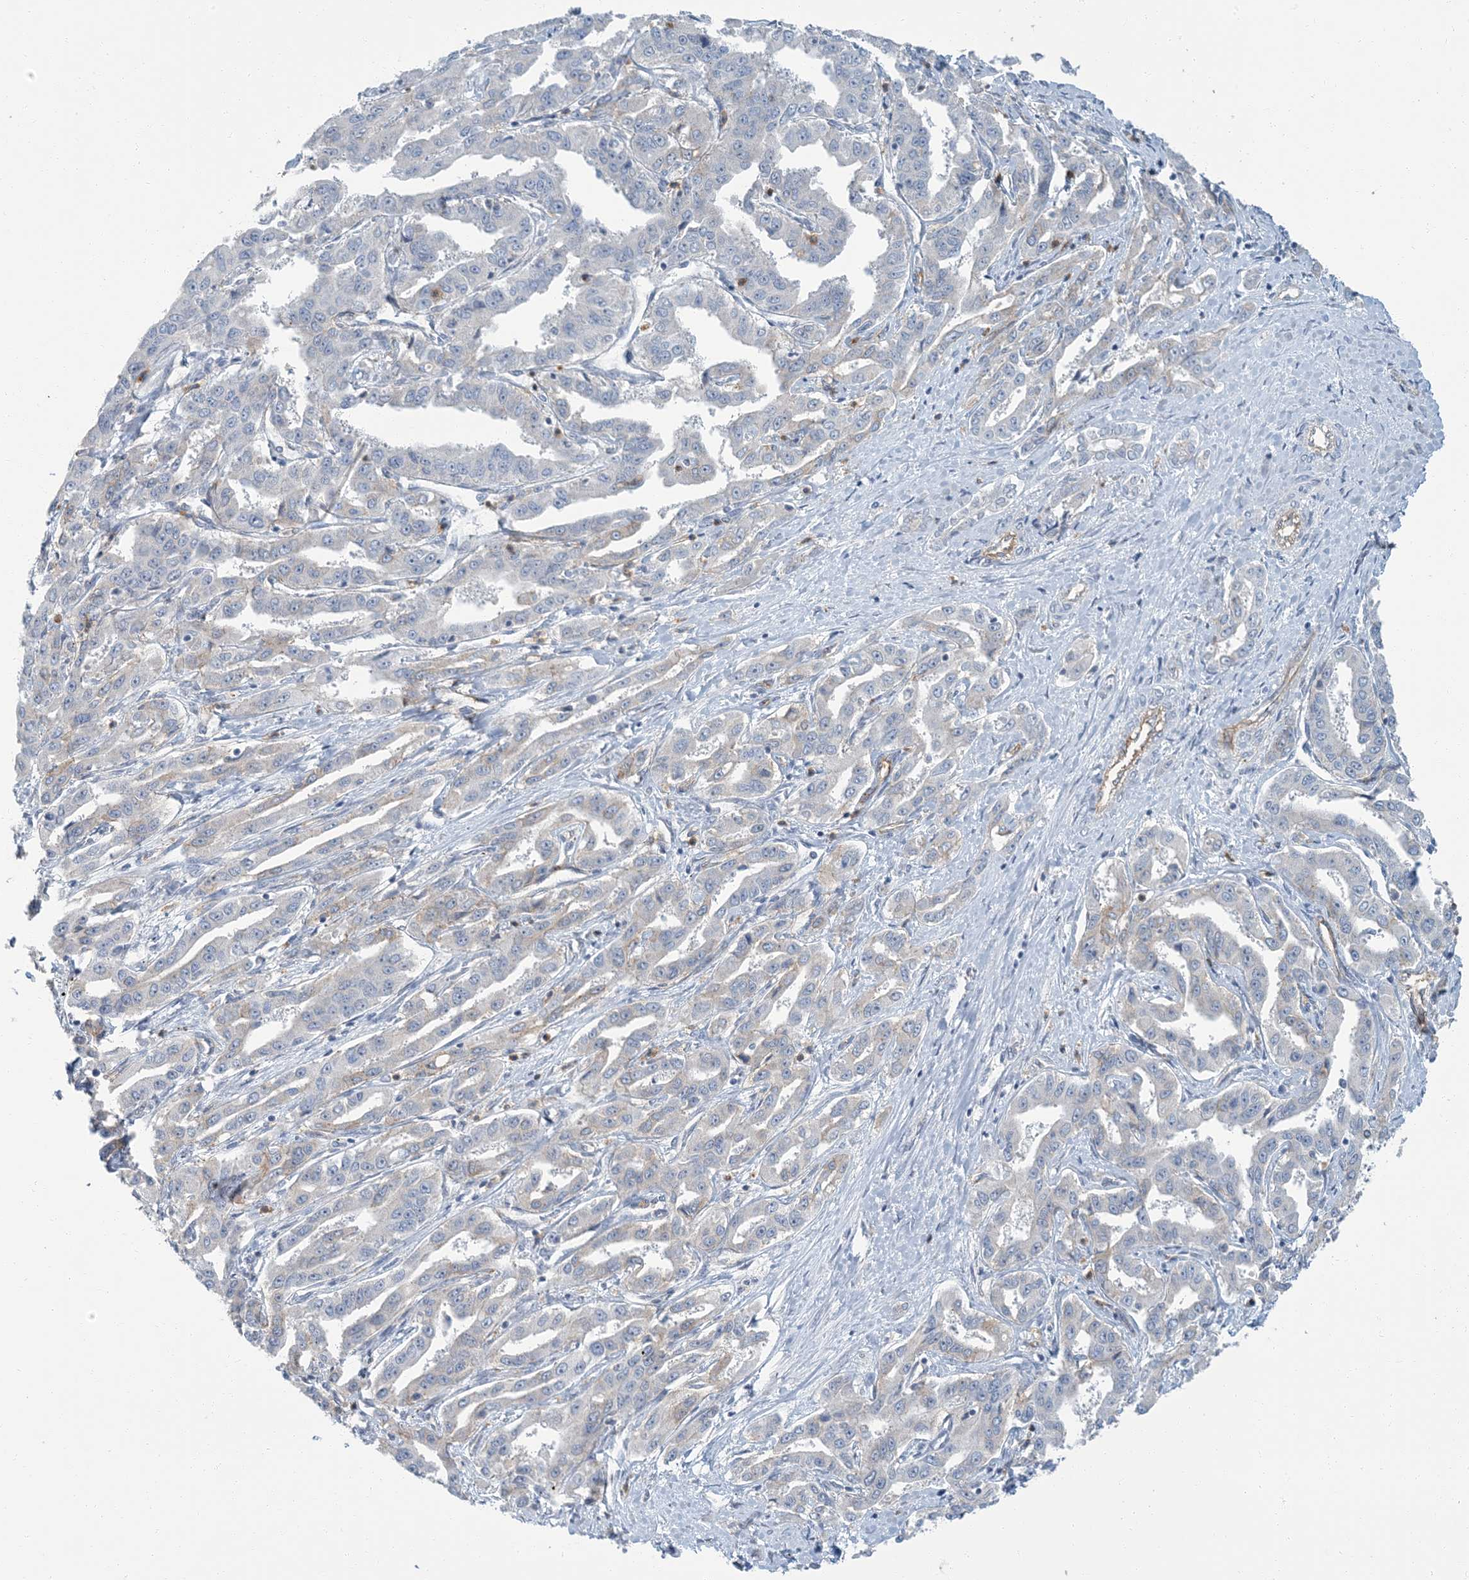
{"staining": {"intensity": "negative", "quantity": "none", "location": "none"}, "tissue": "liver cancer", "cell_type": "Tumor cells", "image_type": "cancer", "snomed": [{"axis": "morphology", "description": "Cholangiocarcinoma"}, {"axis": "topography", "description": "Liver"}], "caption": "A high-resolution image shows immunohistochemistry (IHC) staining of liver cancer (cholangiocarcinoma), which shows no significant expression in tumor cells.", "gene": "EPHA4", "patient": {"sex": "male", "age": 59}}